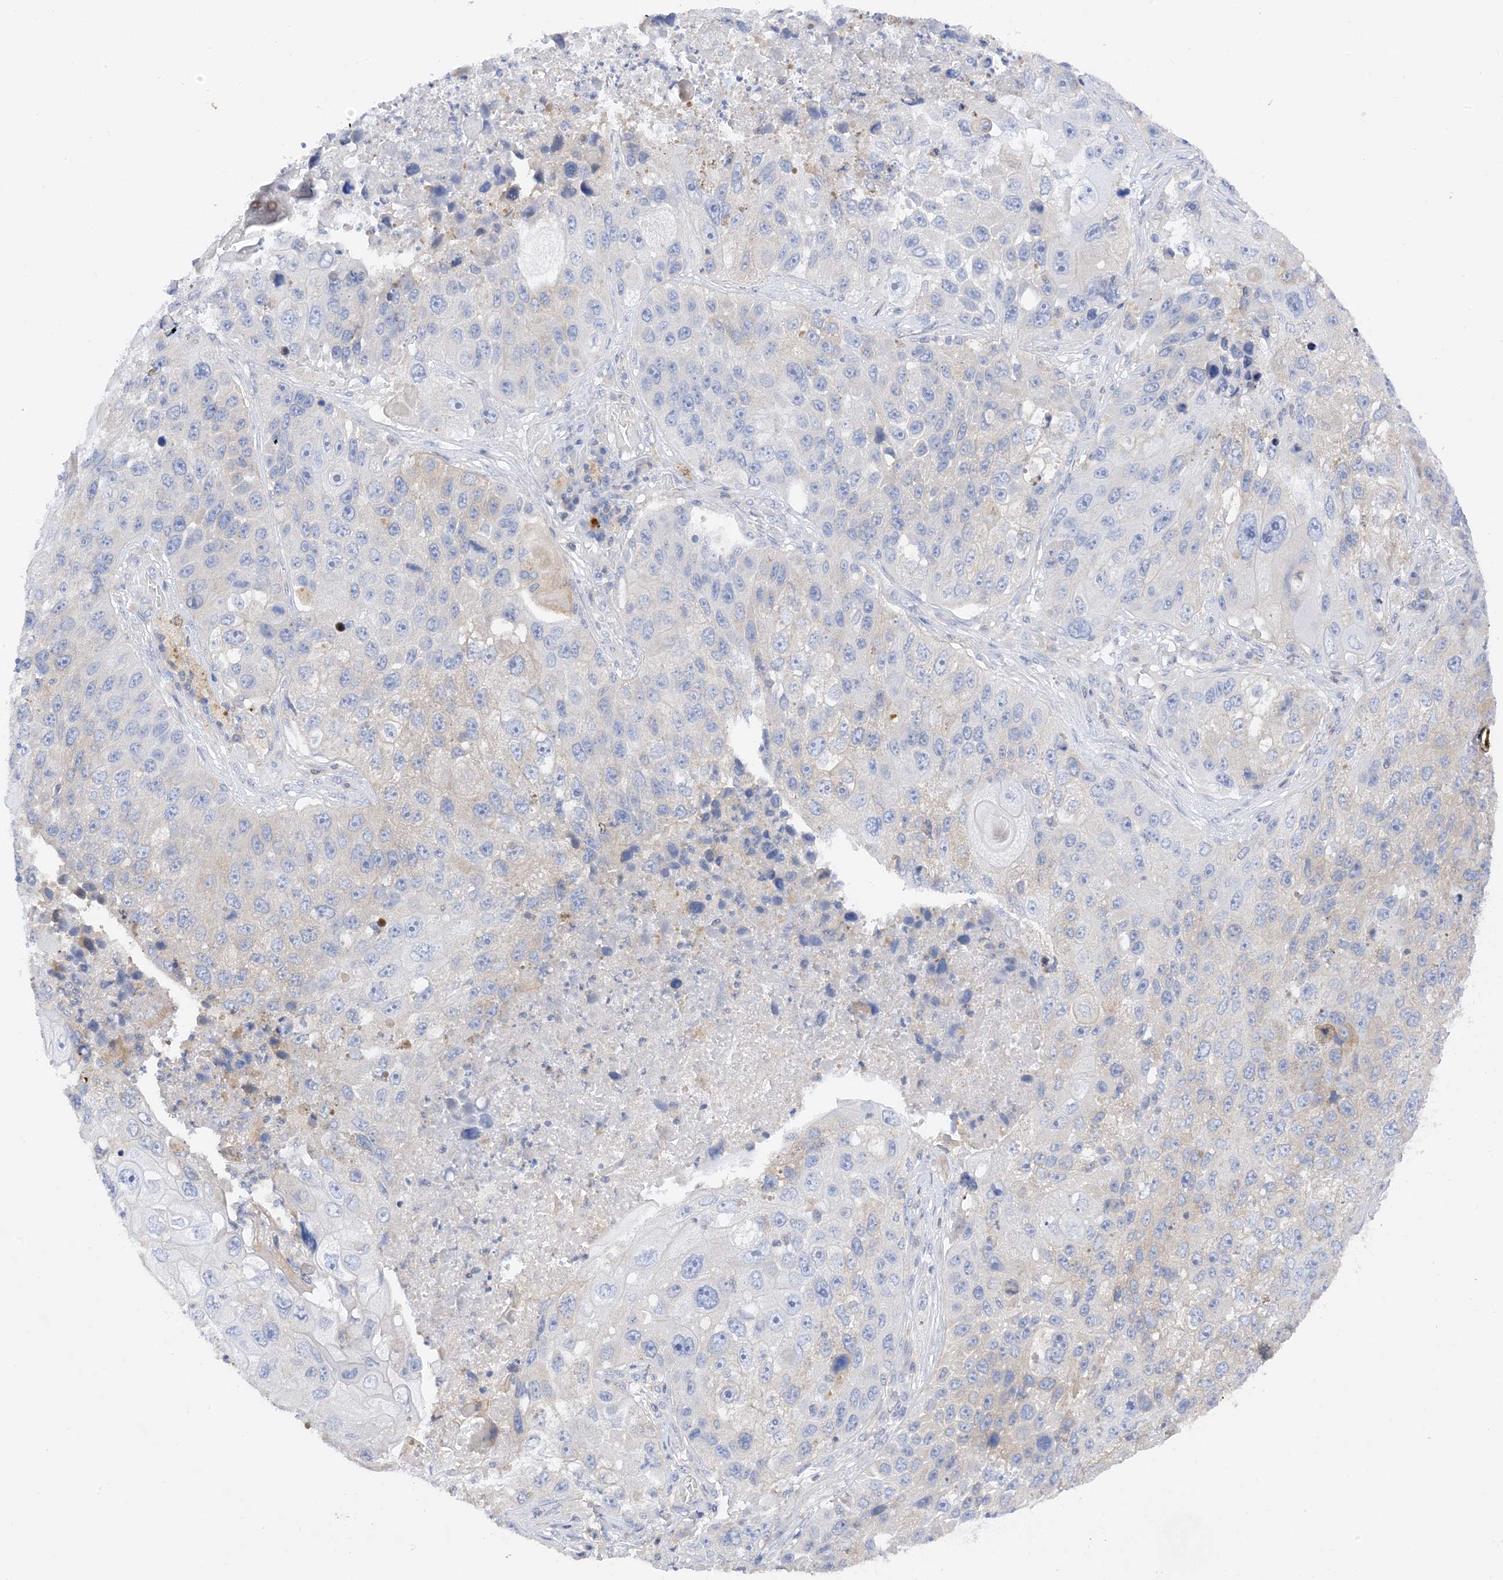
{"staining": {"intensity": "negative", "quantity": "none", "location": "none"}, "tissue": "lung cancer", "cell_type": "Tumor cells", "image_type": "cancer", "snomed": [{"axis": "morphology", "description": "Squamous cell carcinoma, NOS"}, {"axis": "topography", "description": "Lung"}], "caption": "This is an immunohistochemistry (IHC) histopathology image of lung cancer (squamous cell carcinoma). There is no staining in tumor cells.", "gene": "ARV1", "patient": {"sex": "male", "age": 61}}